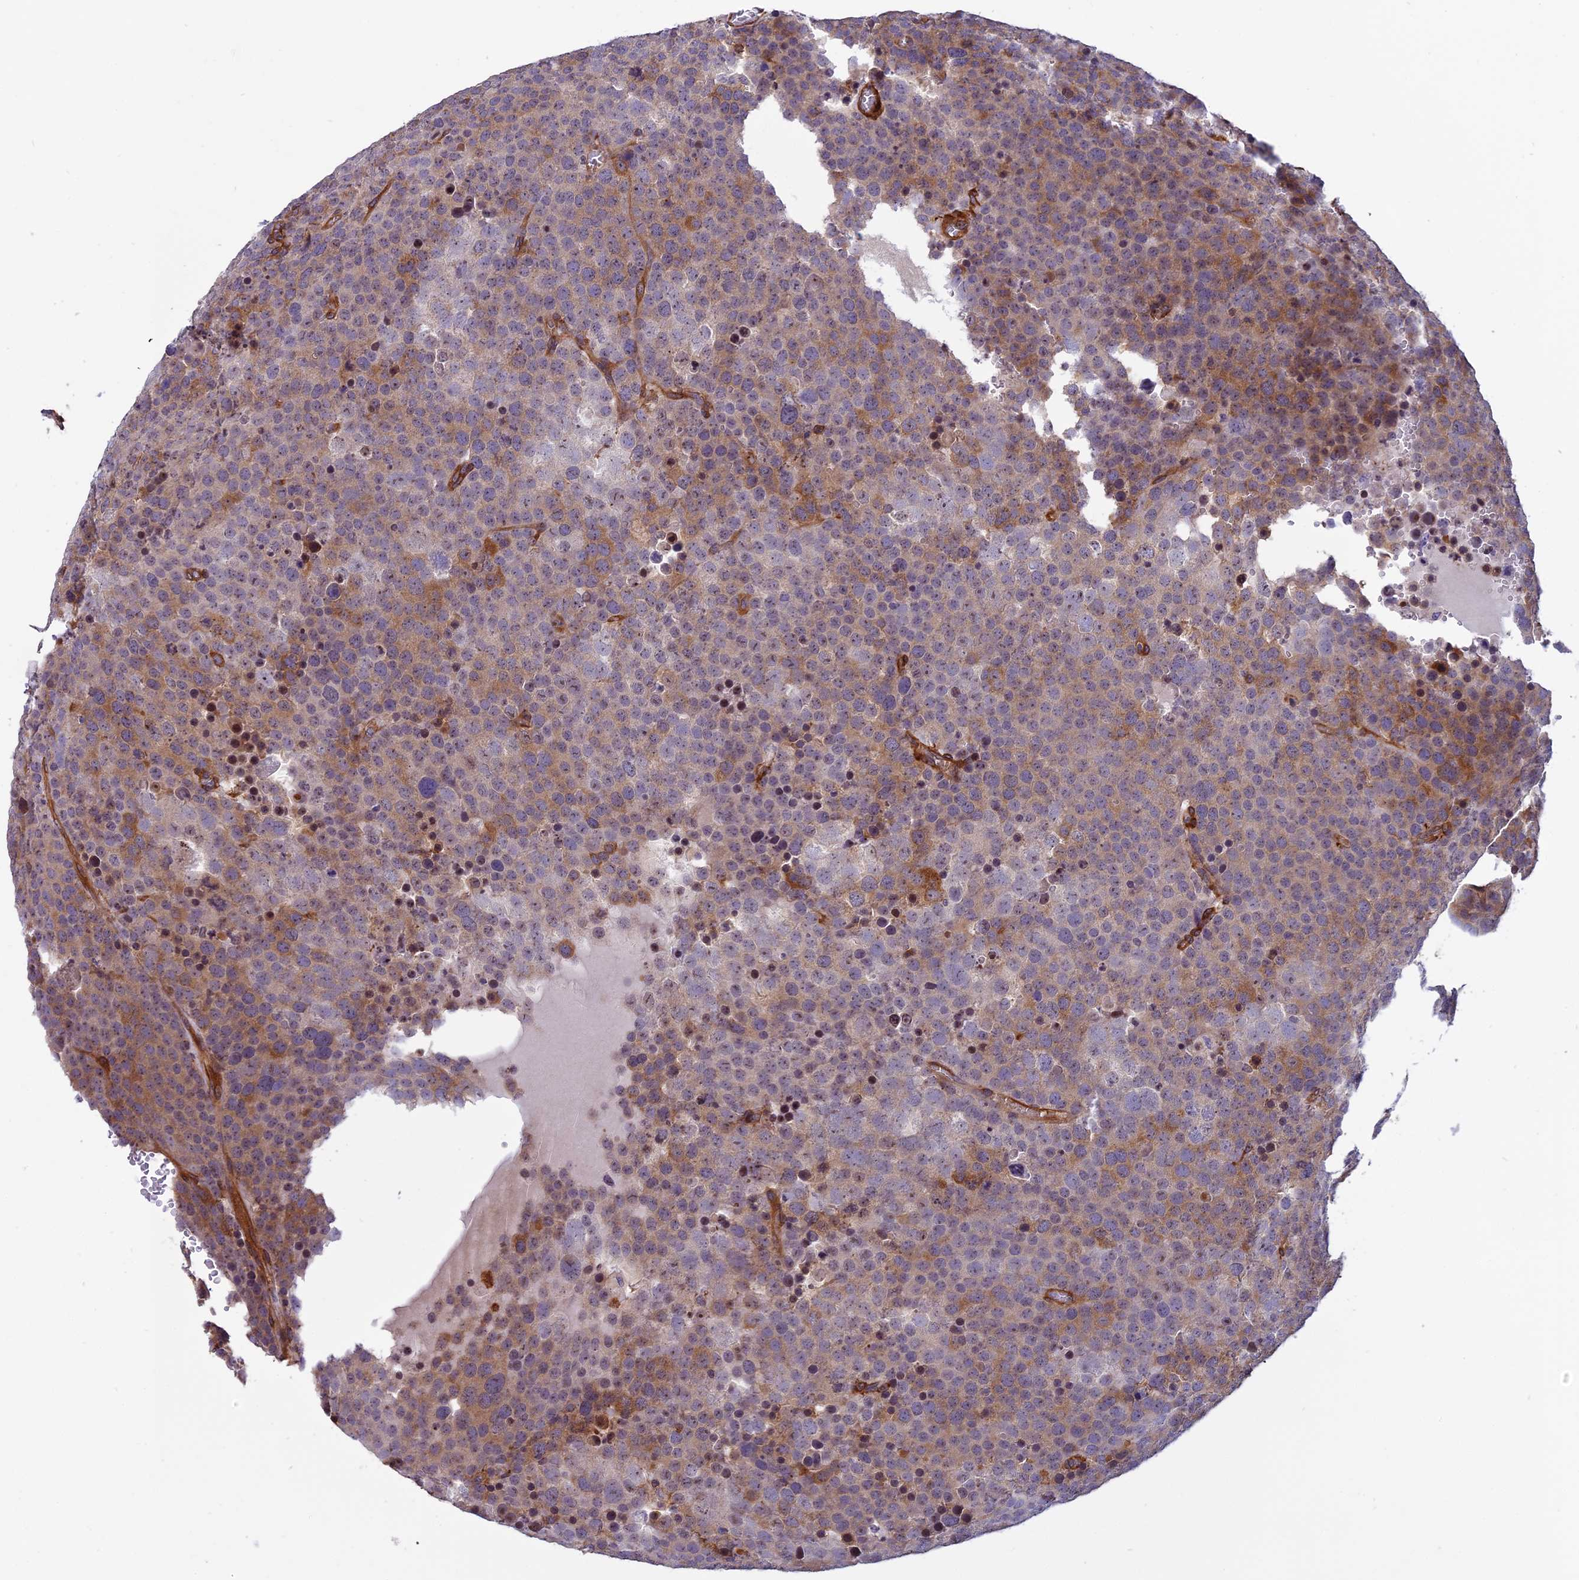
{"staining": {"intensity": "moderate", "quantity": "25%-75%", "location": "cytoplasmic/membranous"}, "tissue": "testis cancer", "cell_type": "Tumor cells", "image_type": "cancer", "snomed": [{"axis": "morphology", "description": "Seminoma, NOS"}, {"axis": "topography", "description": "Testis"}], "caption": "High-power microscopy captured an immunohistochemistry (IHC) histopathology image of testis cancer (seminoma), revealing moderate cytoplasmic/membranous staining in about 25%-75% of tumor cells. Immunohistochemistry (ihc) stains the protein of interest in brown and the nuclei are stained blue.", "gene": "EHBP1L1", "patient": {"sex": "male", "age": 71}}